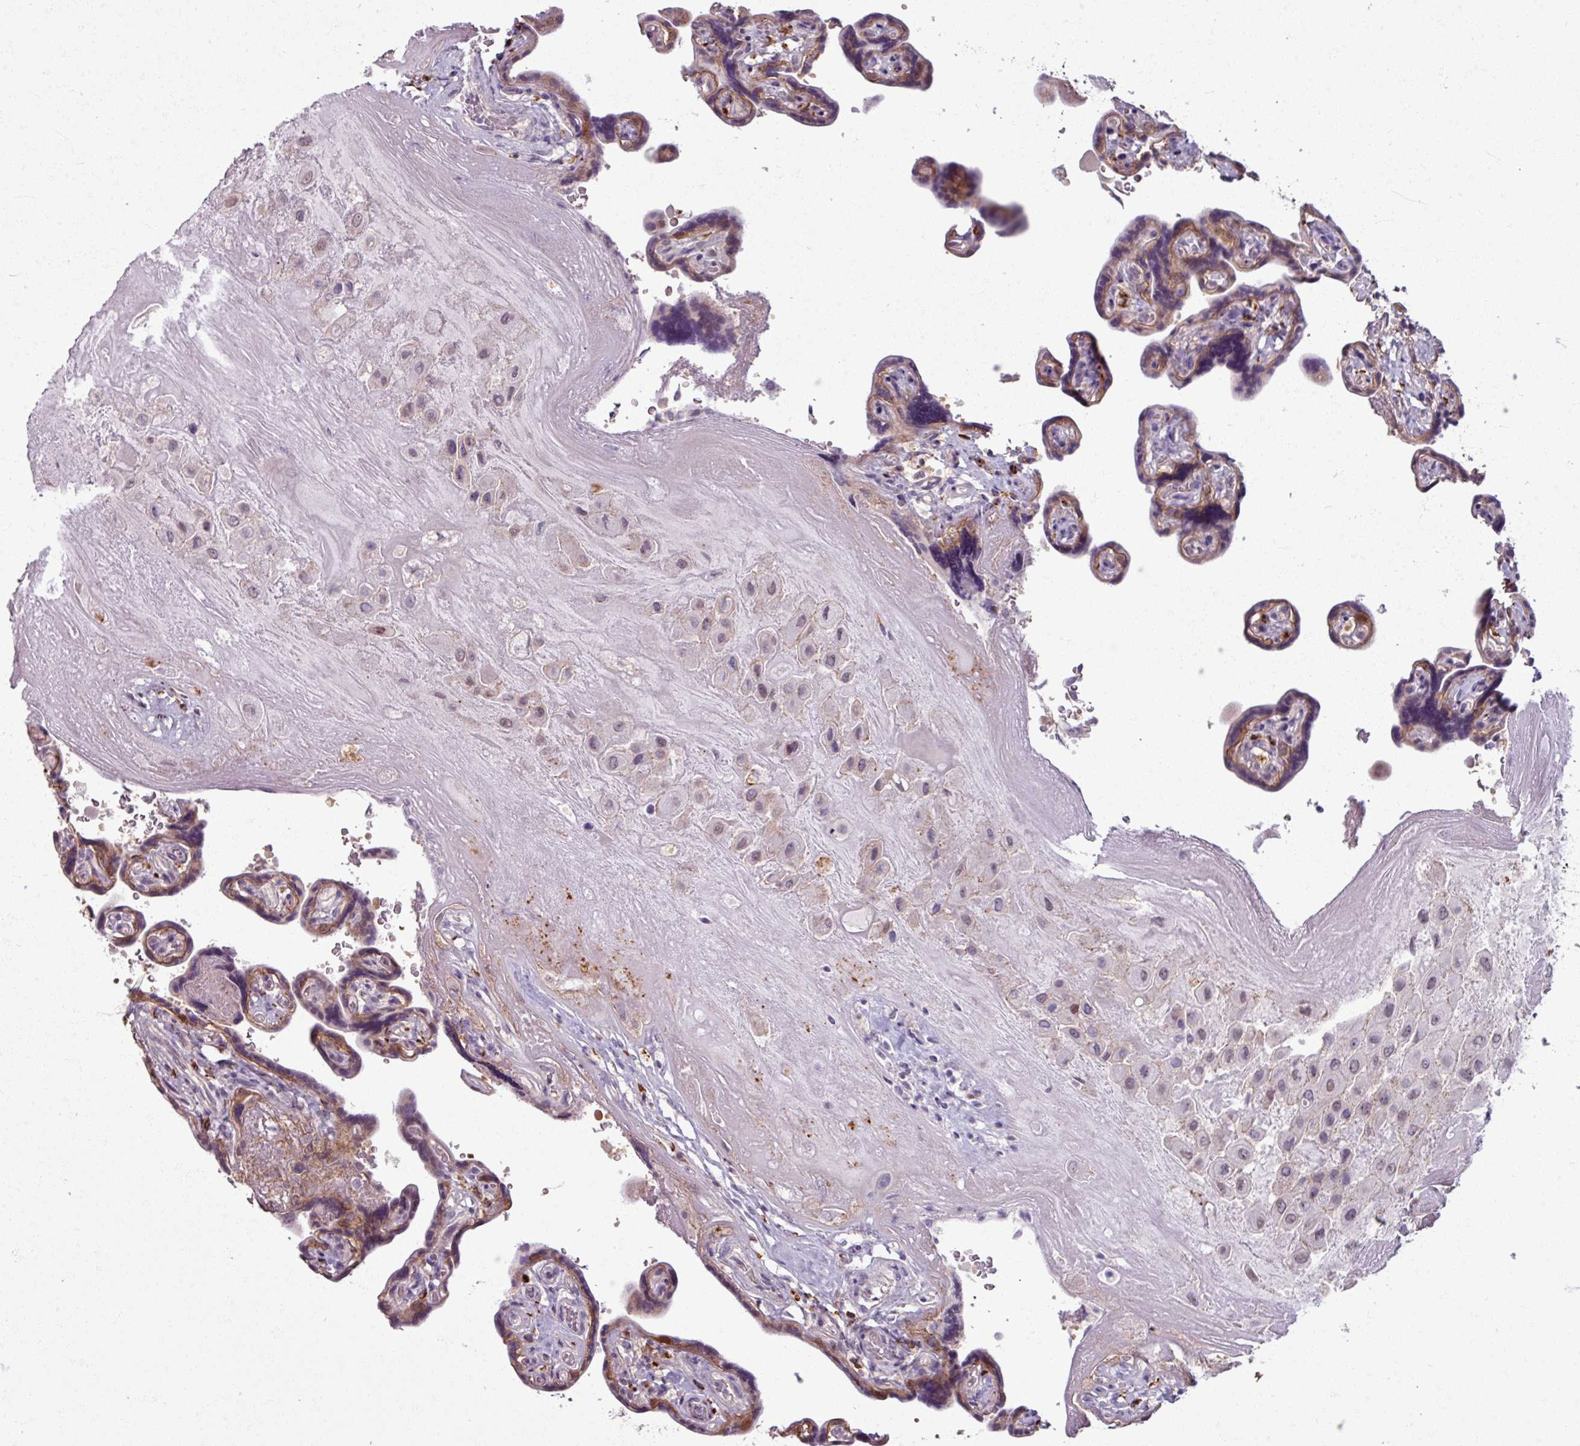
{"staining": {"intensity": "weak", "quantity": "25%-75%", "location": "nuclear"}, "tissue": "placenta", "cell_type": "Decidual cells", "image_type": "normal", "snomed": [{"axis": "morphology", "description": "Normal tissue, NOS"}, {"axis": "topography", "description": "Placenta"}], "caption": "A histopathology image showing weak nuclear positivity in about 25%-75% of decidual cells in unremarkable placenta, as visualized by brown immunohistochemical staining.", "gene": "PNMA6A", "patient": {"sex": "female", "age": 32}}